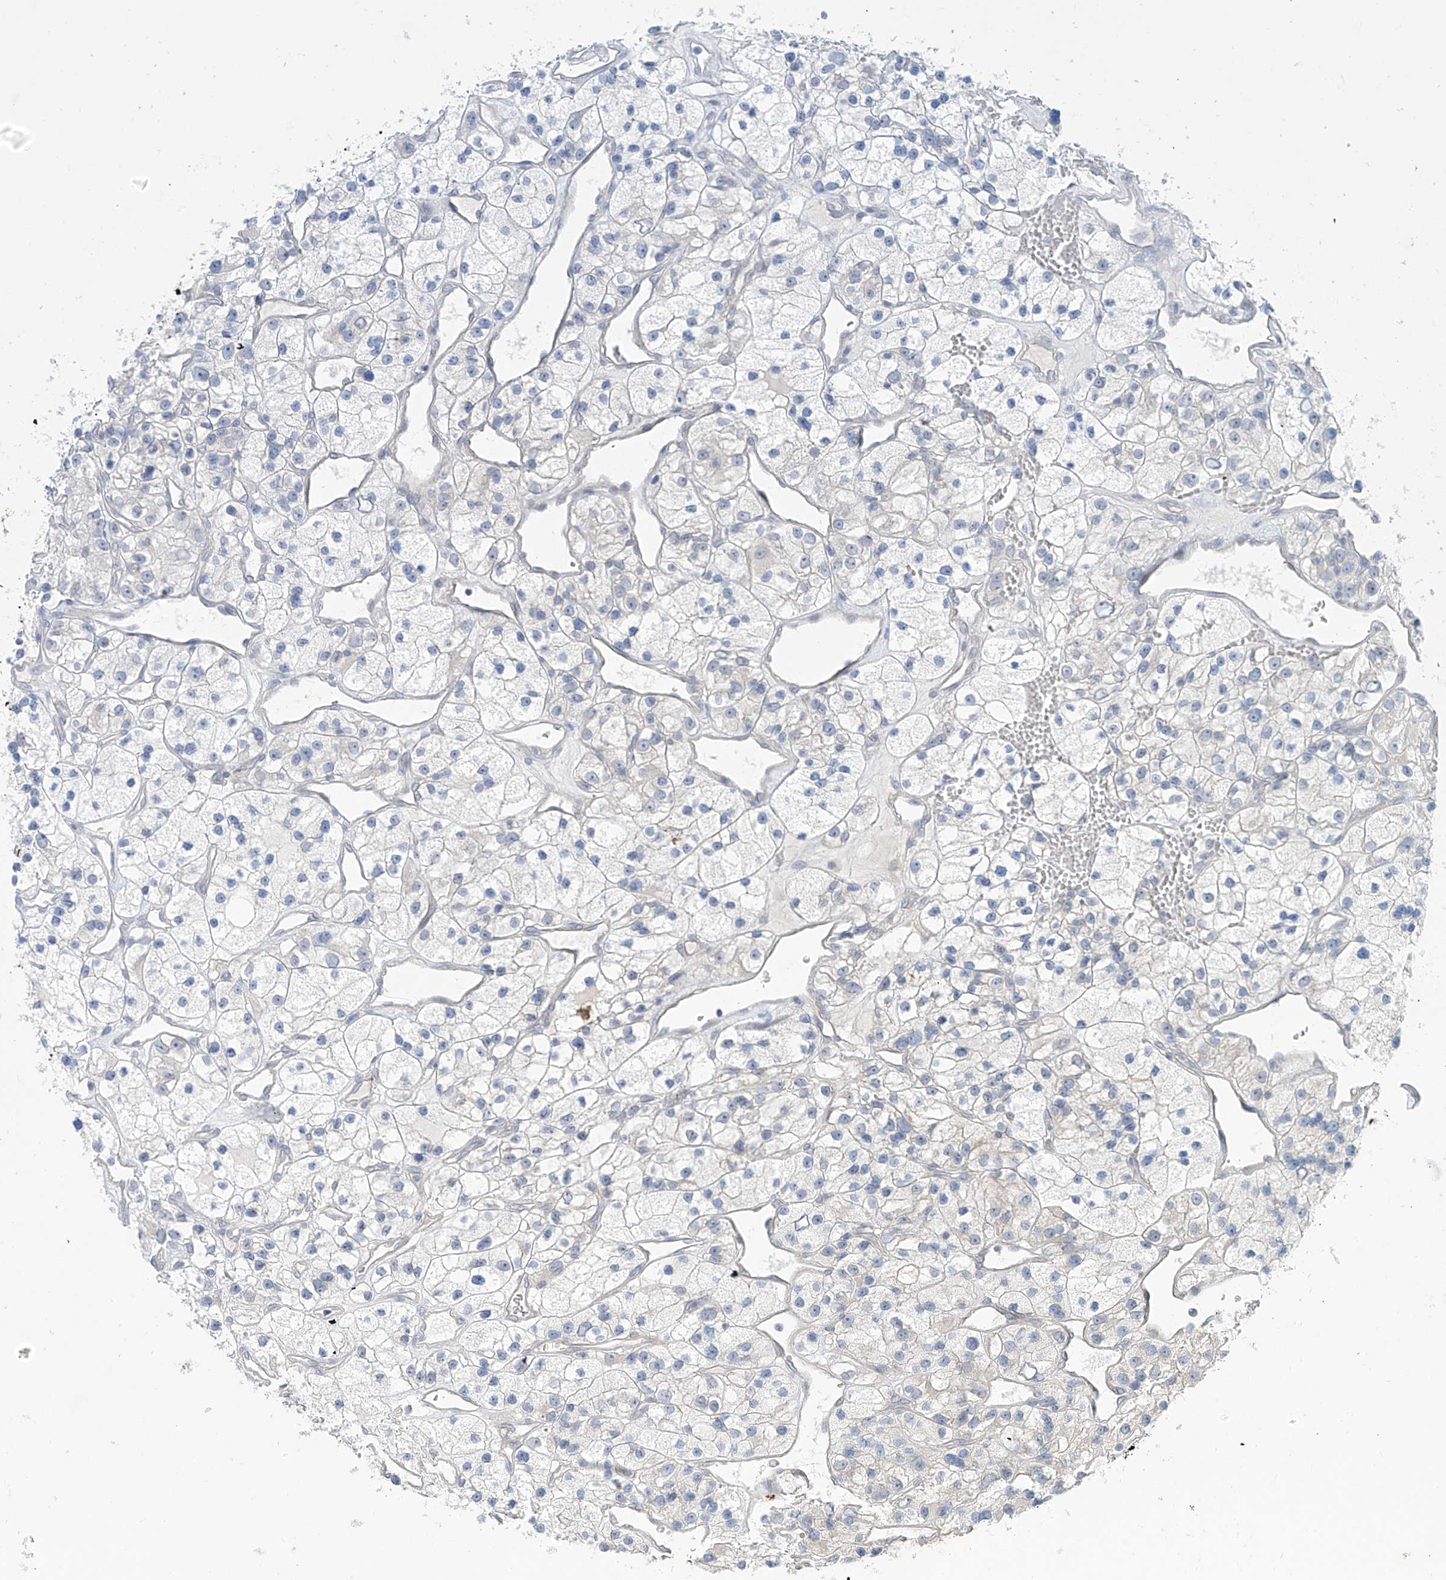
{"staining": {"intensity": "negative", "quantity": "none", "location": "none"}, "tissue": "renal cancer", "cell_type": "Tumor cells", "image_type": "cancer", "snomed": [{"axis": "morphology", "description": "Adenocarcinoma, NOS"}, {"axis": "topography", "description": "Kidney"}], "caption": "Renal adenocarcinoma was stained to show a protein in brown. There is no significant staining in tumor cells.", "gene": "KRTAP25-1", "patient": {"sex": "female", "age": 57}}